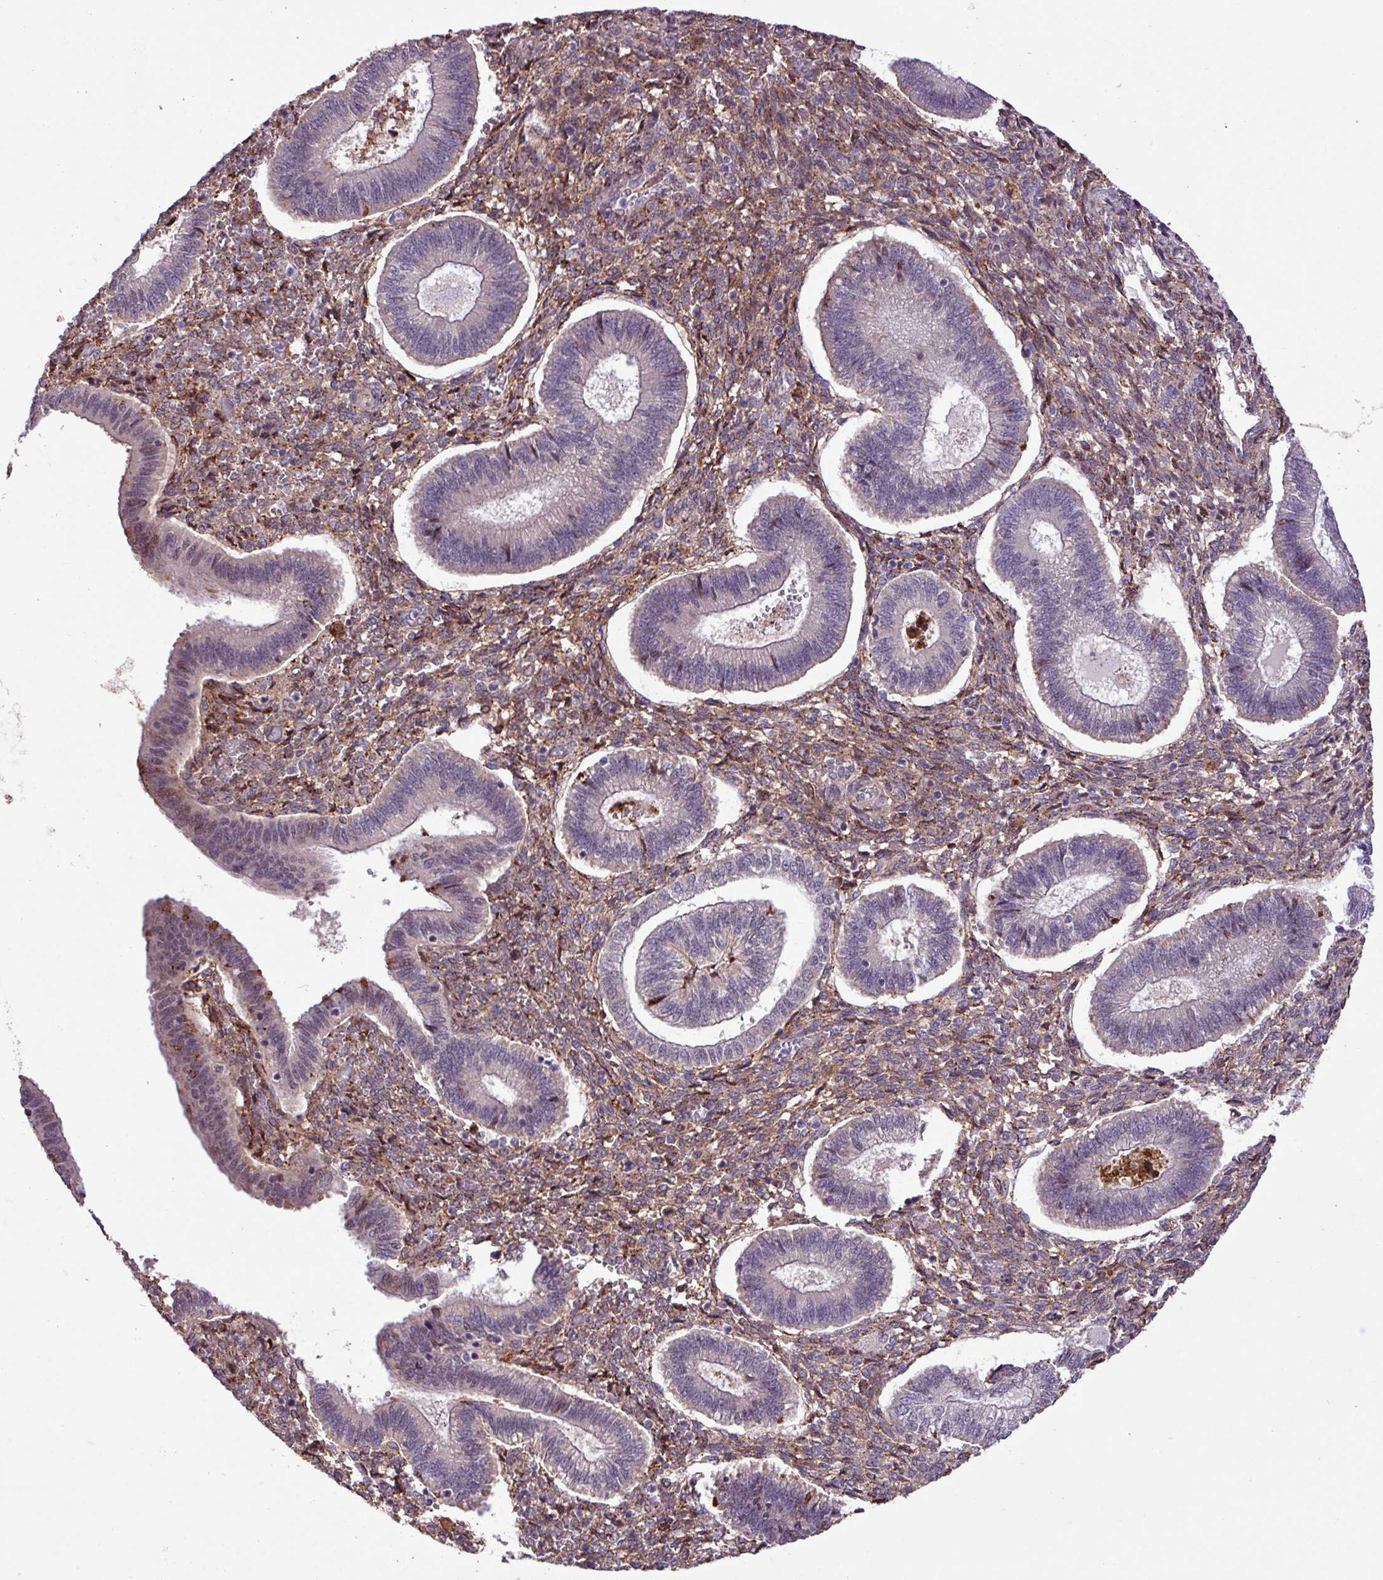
{"staining": {"intensity": "moderate", "quantity": "25%-75%", "location": "cytoplasmic/membranous"}, "tissue": "endometrium", "cell_type": "Cells in endometrial stroma", "image_type": "normal", "snomed": [{"axis": "morphology", "description": "Normal tissue, NOS"}, {"axis": "topography", "description": "Endometrium"}], "caption": "Immunohistochemical staining of benign human endometrium reveals medium levels of moderate cytoplasmic/membranous positivity in about 25%-75% of cells in endometrial stroma. The protein is shown in brown color, while the nuclei are stained blue.", "gene": "RPP25L", "patient": {"sex": "female", "age": 25}}